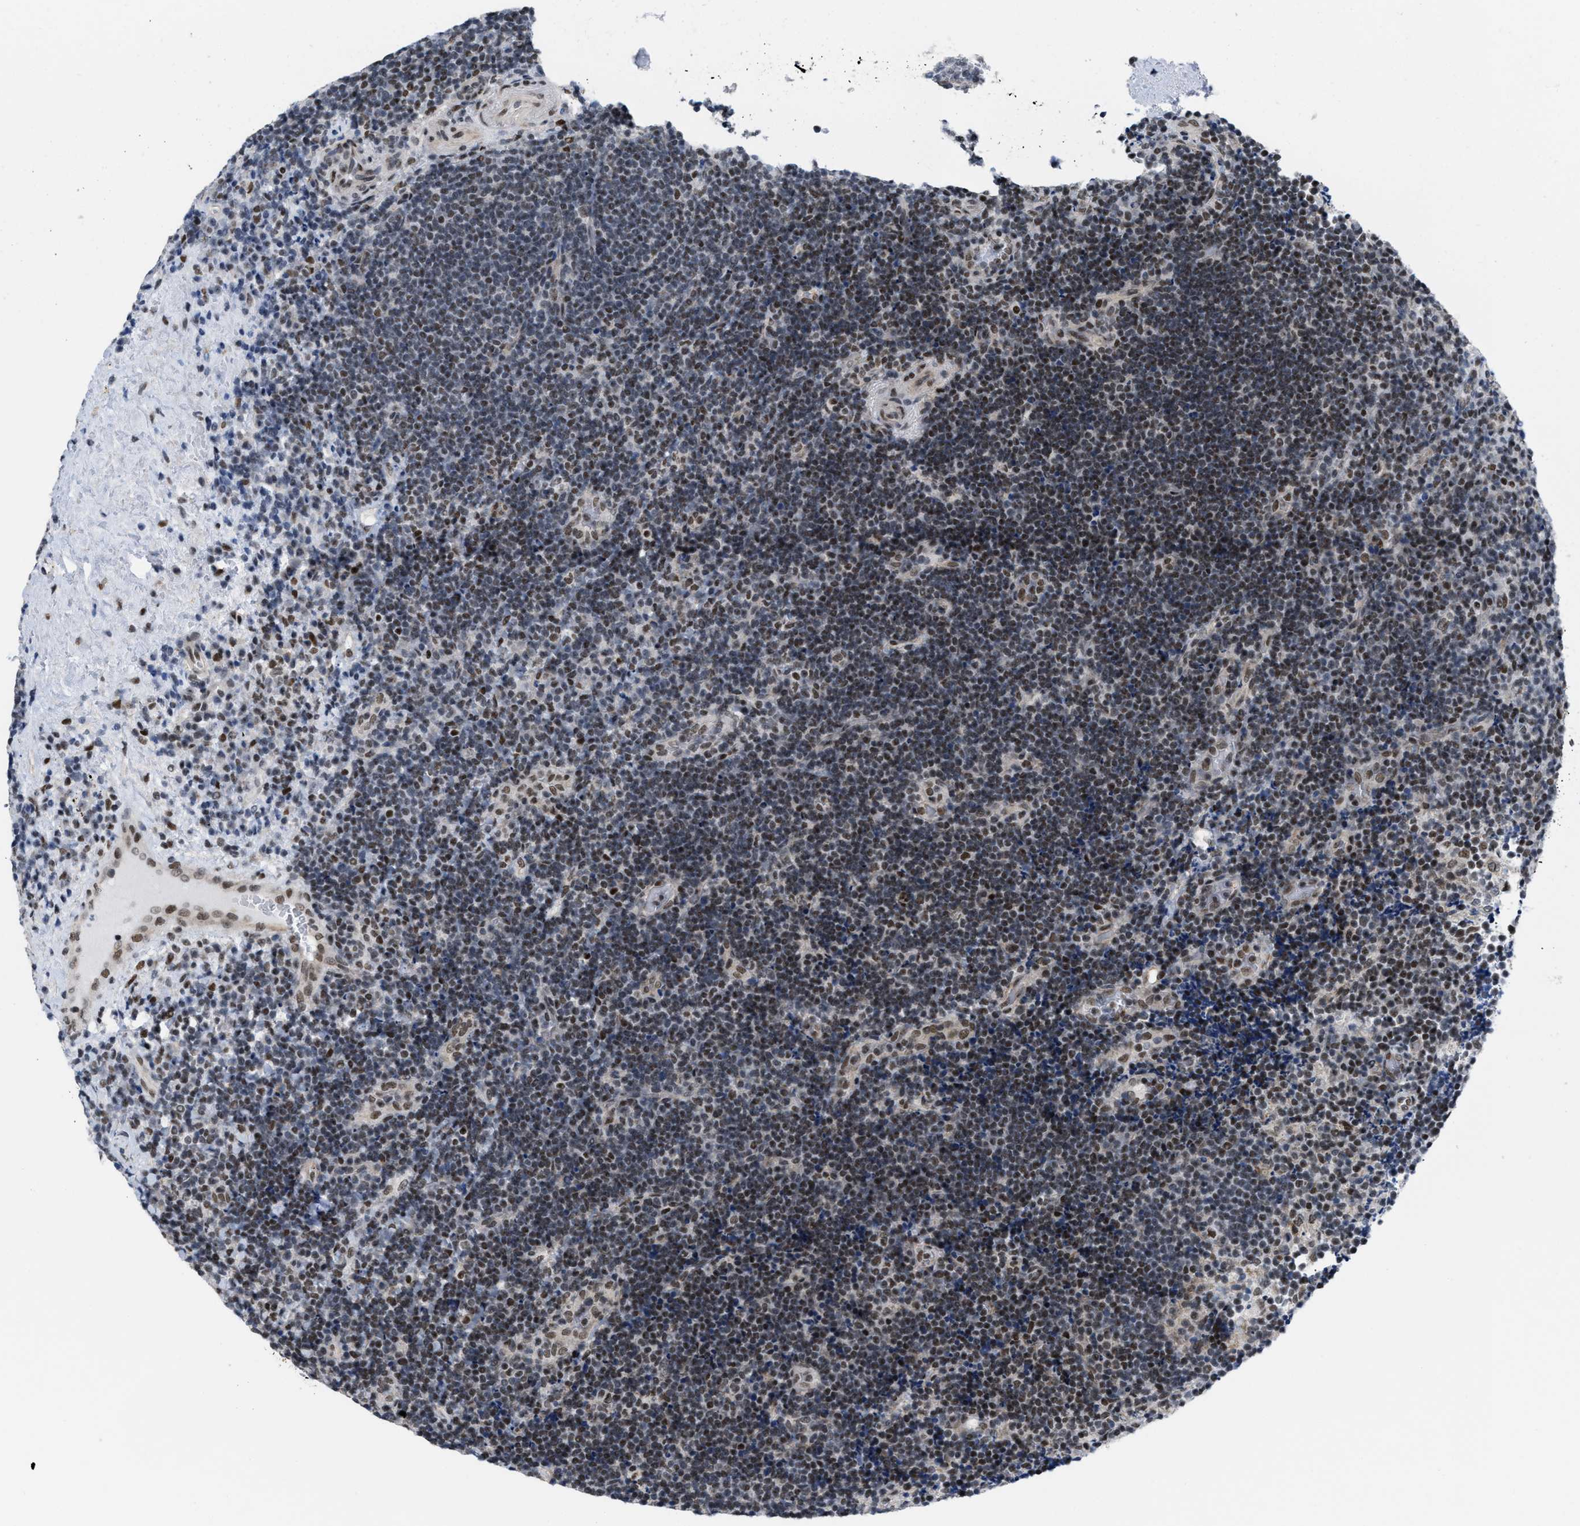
{"staining": {"intensity": "weak", "quantity": "25%-75%", "location": "nuclear"}, "tissue": "lymphoma", "cell_type": "Tumor cells", "image_type": "cancer", "snomed": [{"axis": "morphology", "description": "Malignant lymphoma, non-Hodgkin's type, High grade"}, {"axis": "topography", "description": "Tonsil"}], "caption": "IHC (DAB) staining of human lymphoma exhibits weak nuclear protein expression in about 25%-75% of tumor cells.", "gene": "MIER1", "patient": {"sex": "female", "age": 36}}